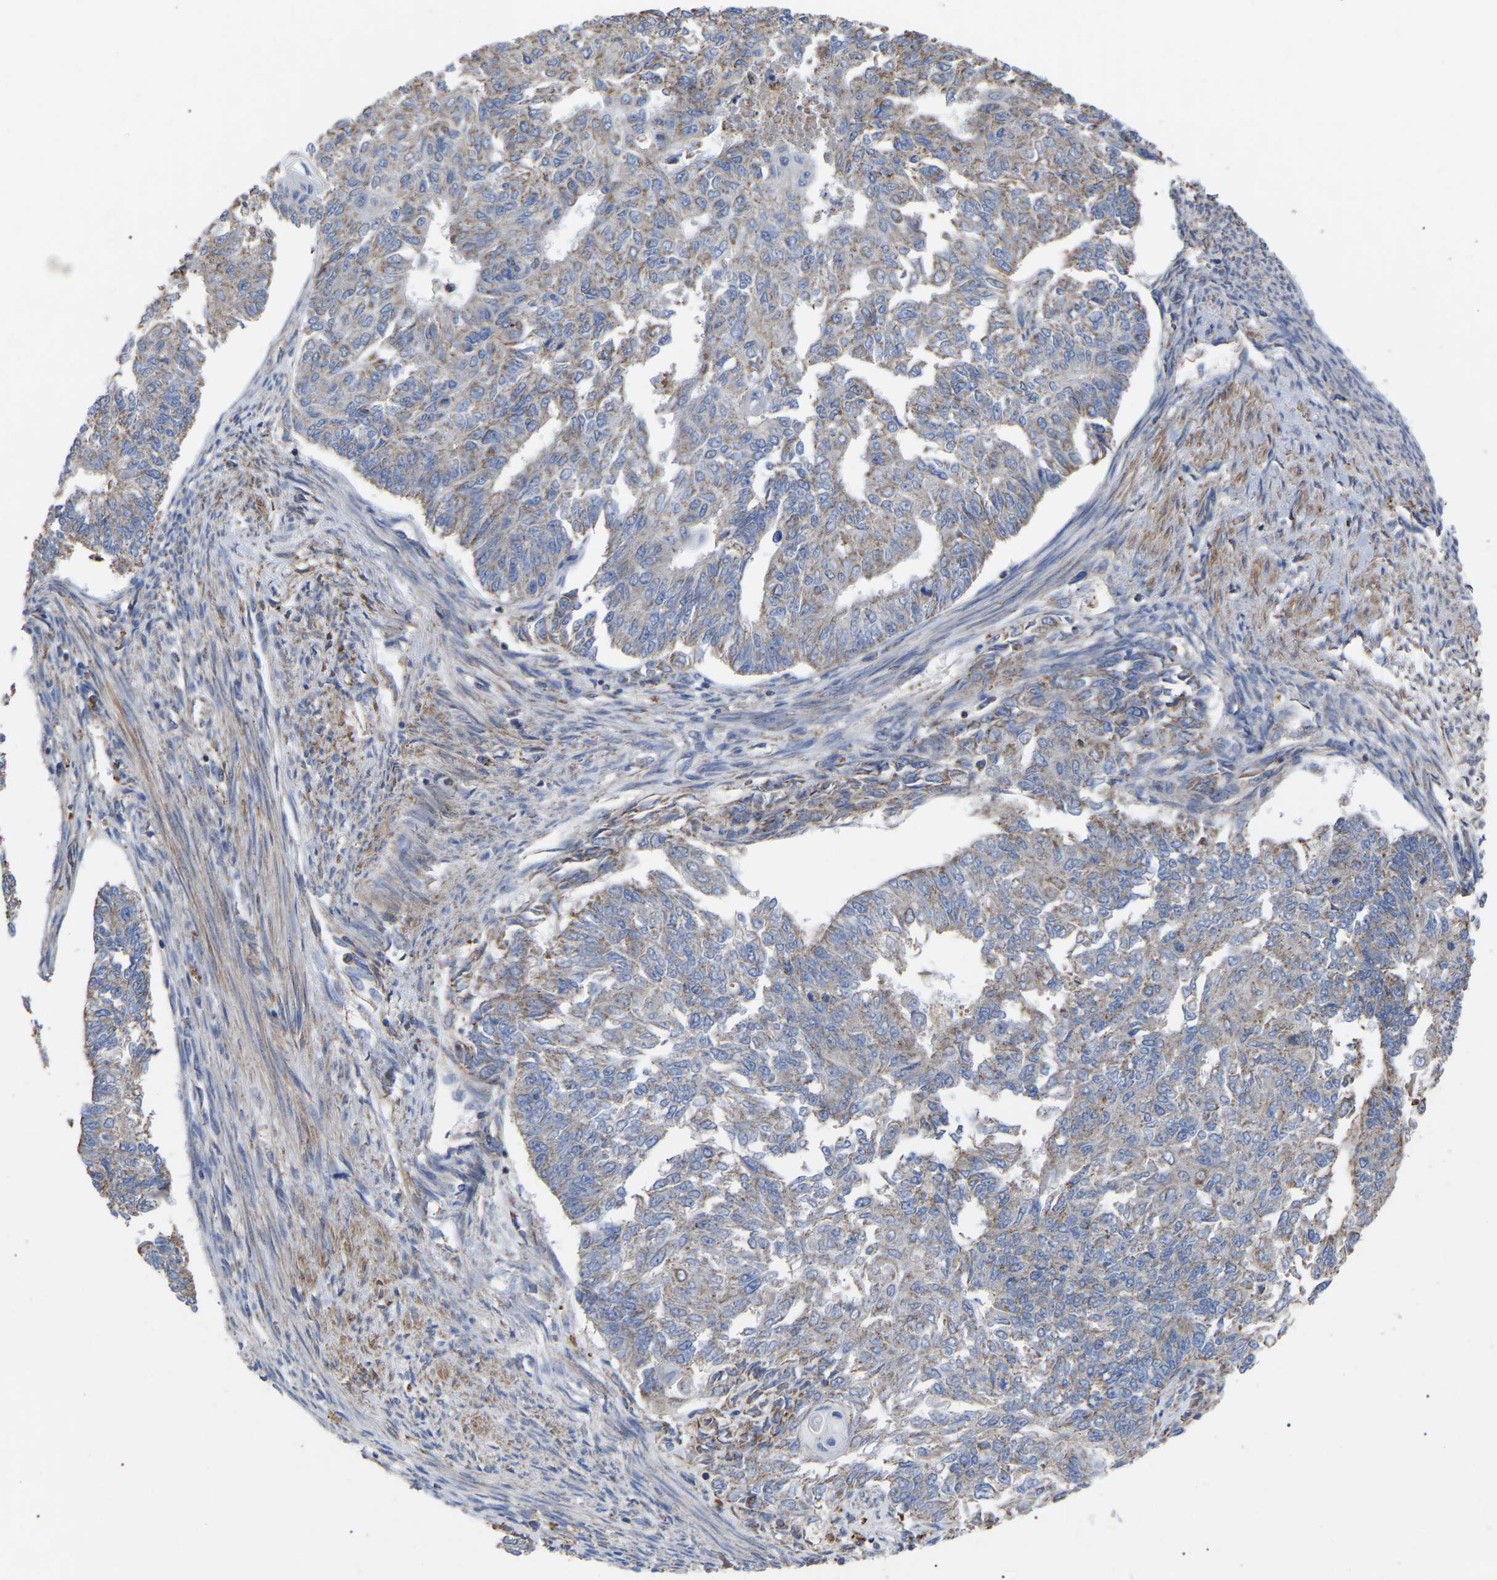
{"staining": {"intensity": "negative", "quantity": "none", "location": "none"}, "tissue": "endometrial cancer", "cell_type": "Tumor cells", "image_type": "cancer", "snomed": [{"axis": "morphology", "description": "Adenocarcinoma, NOS"}, {"axis": "topography", "description": "Endometrium"}], "caption": "A photomicrograph of human endometrial adenocarcinoma is negative for staining in tumor cells.", "gene": "FAM171A2", "patient": {"sex": "female", "age": 32}}